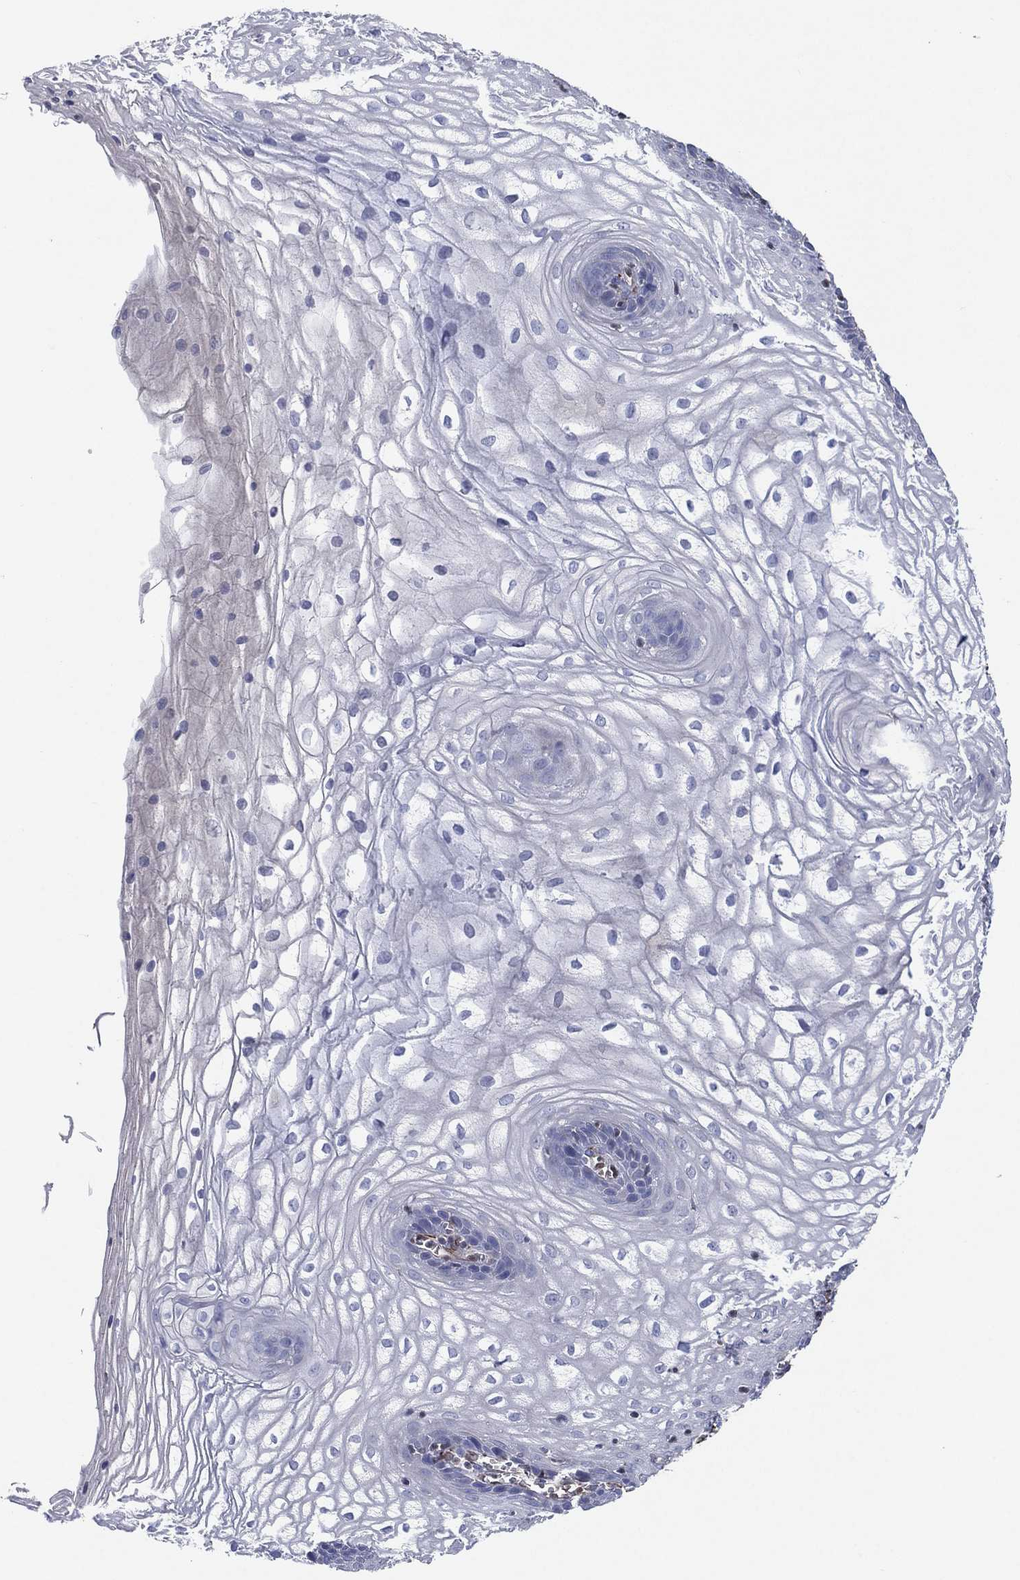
{"staining": {"intensity": "negative", "quantity": "none", "location": "none"}, "tissue": "vagina", "cell_type": "Squamous epithelial cells", "image_type": "normal", "snomed": [{"axis": "morphology", "description": "Normal tissue, NOS"}, {"axis": "topography", "description": "Vagina"}], "caption": "This photomicrograph is of benign vagina stained with immunohistochemistry (IHC) to label a protein in brown with the nuclei are counter-stained blue. There is no expression in squamous epithelial cells. (DAB (3,3'-diaminobenzidine) immunohistochemistry visualized using brightfield microscopy, high magnification).", "gene": "FLI1", "patient": {"sex": "female", "age": 34}}